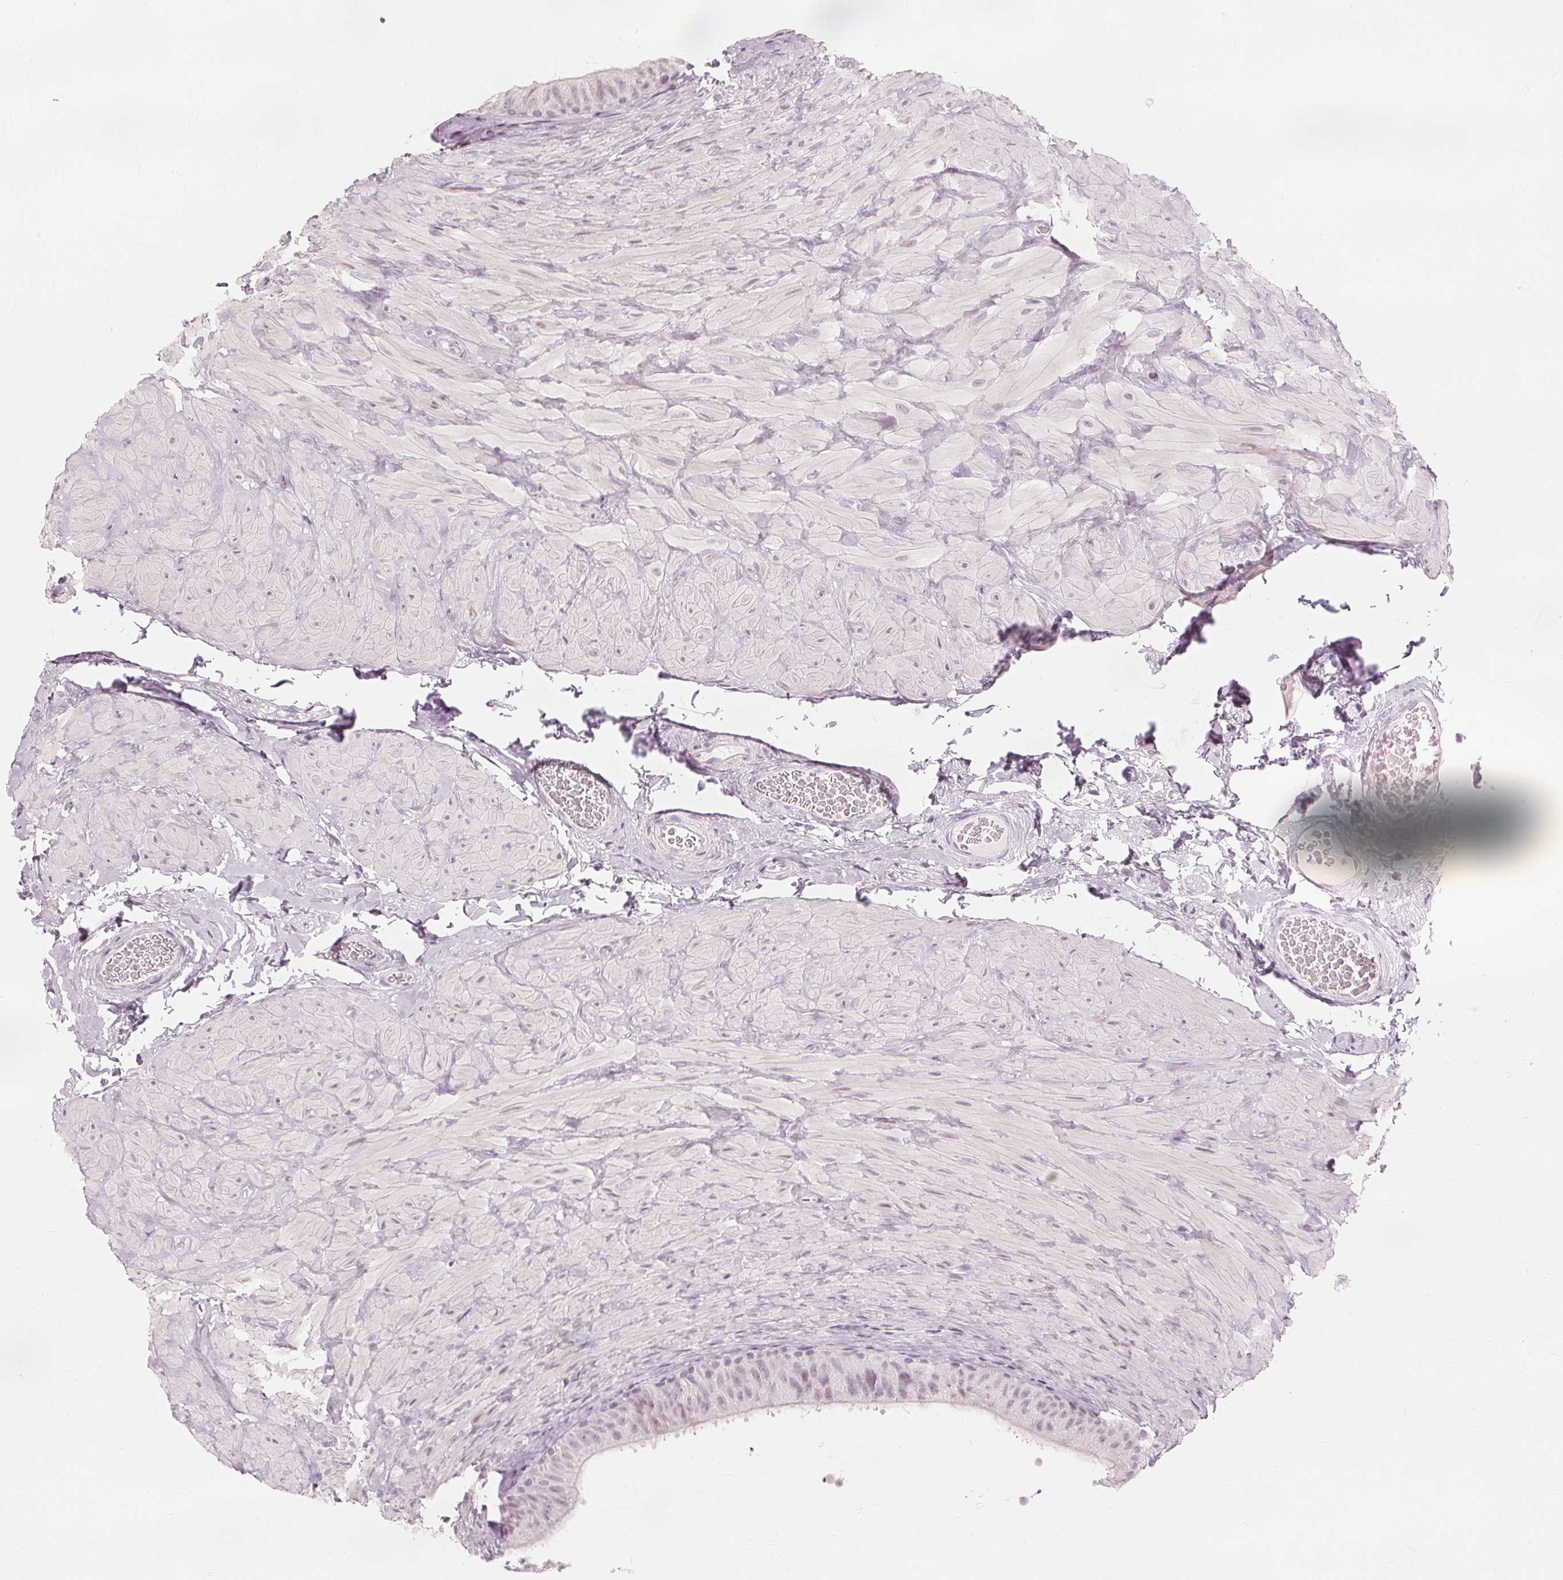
{"staining": {"intensity": "negative", "quantity": "none", "location": "none"}, "tissue": "epididymis", "cell_type": "Glandular cells", "image_type": "normal", "snomed": [{"axis": "morphology", "description": "Normal tissue, NOS"}, {"axis": "topography", "description": "Epididymis, spermatic cord, NOS"}, {"axis": "topography", "description": "Epididymis"}], "caption": "This is an immunohistochemistry histopathology image of benign human epididymis. There is no expression in glandular cells.", "gene": "NXPE1", "patient": {"sex": "male", "age": 31}}